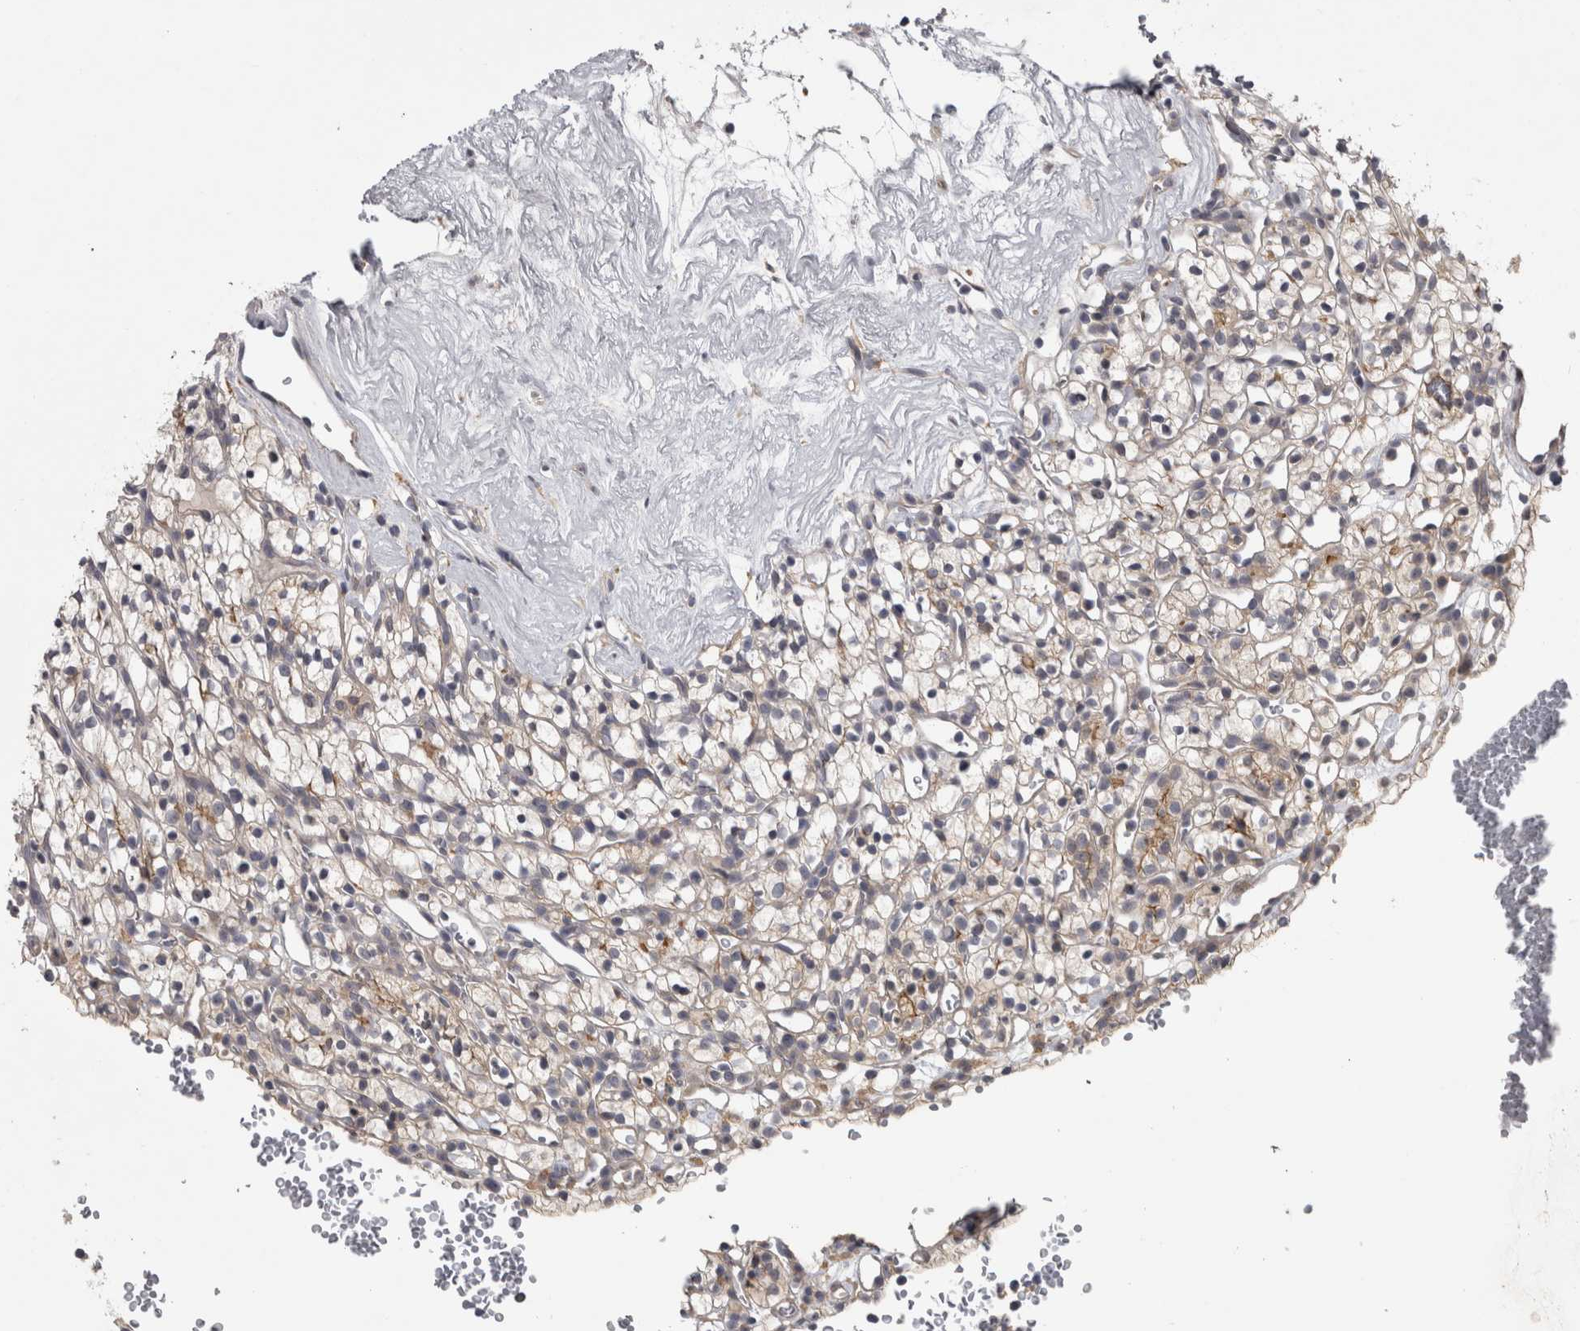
{"staining": {"intensity": "weak", "quantity": "<25%", "location": "cytoplasmic/membranous"}, "tissue": "renal cancer", "cell_type": "Tumor cells", "image_type": "cancer", "snomed": [{"axis": "morphology", "description": "Adenocarcinoma, NOS"}, {"axis": "topography", "description": "Kidney"}], "caption": "This is an immunohistochemistry image of human adenocarcinoma (renal). There is no staining in tumor cells.", "gene": "PRKCI", "patient": {"sex": "female", "age": 57}}